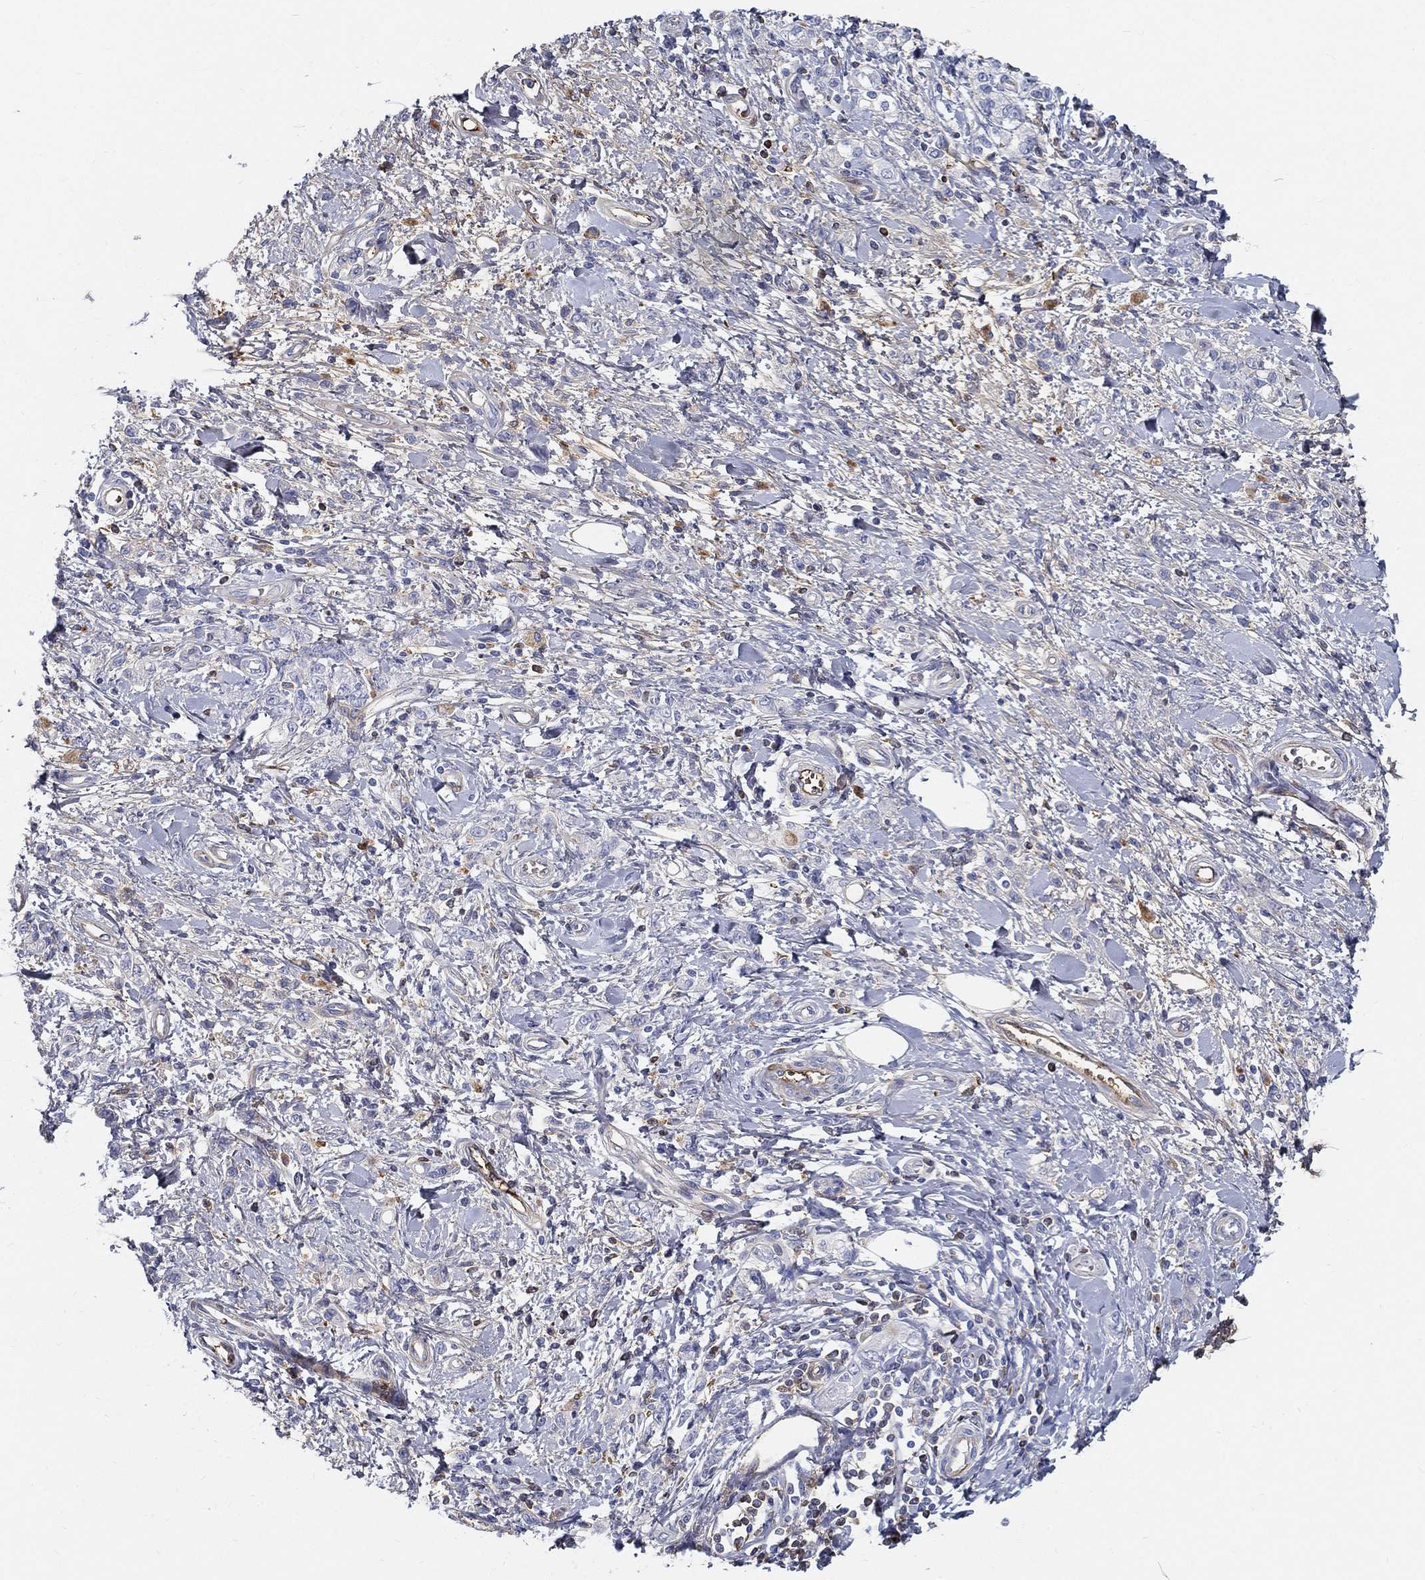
{"staining": {"intensity": "negative", "quantity": "none", "location": "none"}, "tissue": "stomach cancer", "cell_type": "Tumor cells", "image_type": "cancer", "snomed": [{"axis": "morphology", "description": "Adenocarcinoma, NOS"}, {"axis": "topography", "description": "Stomach"}], "caption": "Immunohistochemical staining of stomach cancer displays no significant expression in tumor cells.", "gene": "IFNB1", "patient": {"sex": "male", "age": 77}}